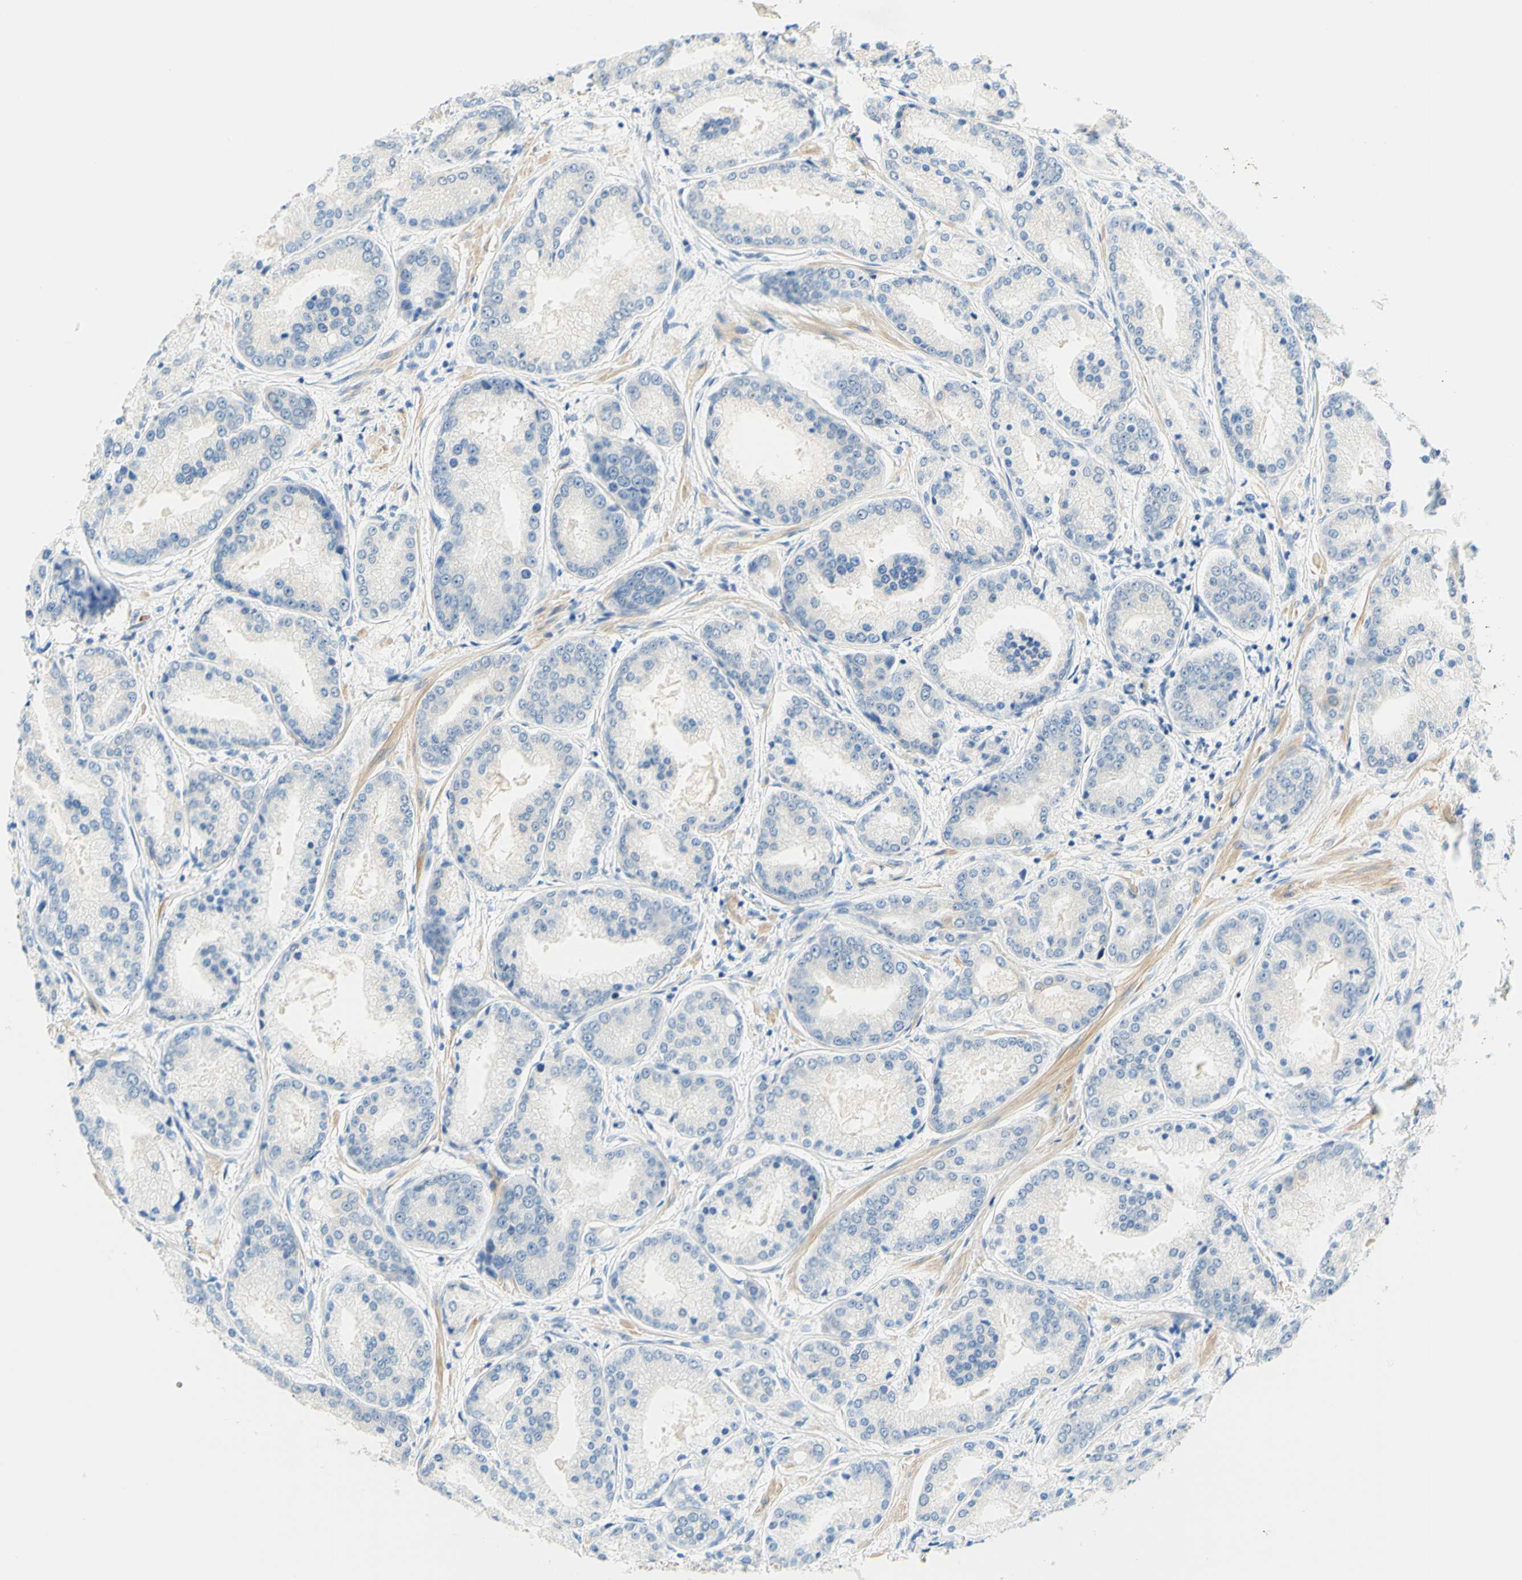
{"staining": {"intensity": "weak", "quantity": "25%-75%", "location": "cytoplasmic/membranous"}, "tissue": "prostate cancer", "cell_type": "Tumor cells", "image_type": "cancer", "snomed": [{"axis": "morphology", "description": "Adenocarcinoma, High grade"}, {"axis": "topography", "description": "Prostate"}], "caption": "The immunohistochemical stain highlights weak cytoplasmic/membranous staining in tumor cells of prostate cancer (high-grade adenocarcinoma) tissue.", "gene": "ENTREP2", "patient": {"sex": "male", "age": 59}}